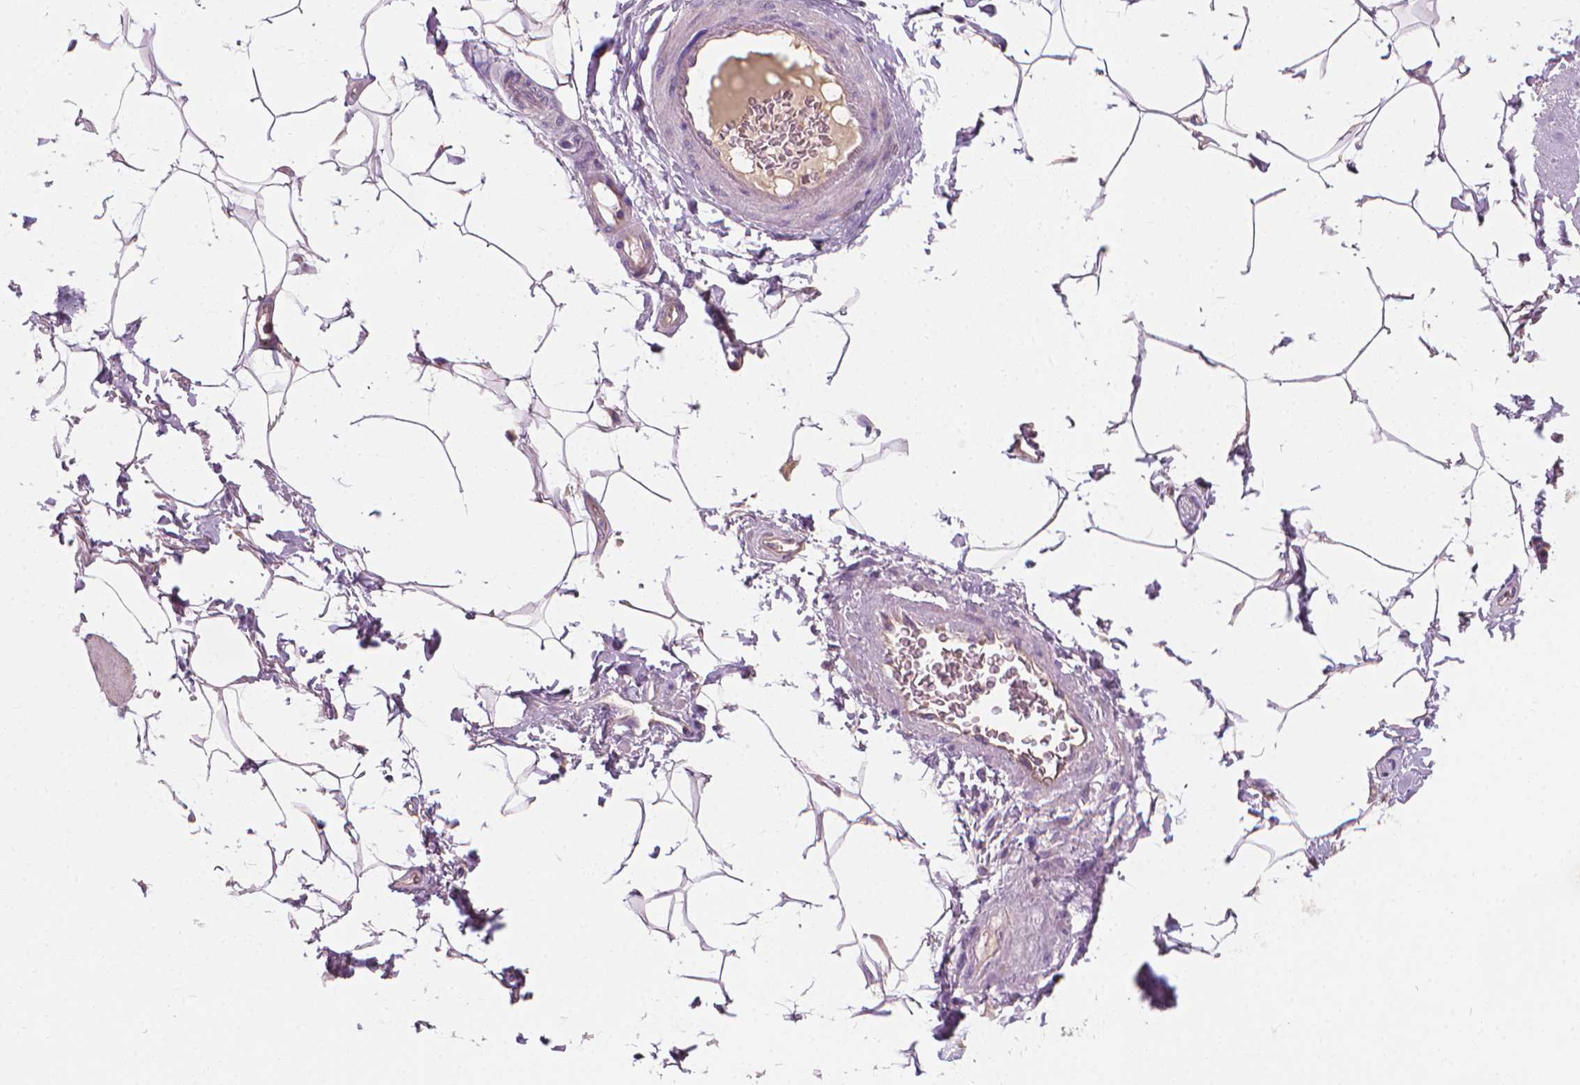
{"staining": {"intensity": "negative", "quantity": "none", "location": "none"}, "tissue": "adipose tissue", "cell_type": "Adipocytes", "image_type": "normal", "snomed": [{"axis": "morphology", "description": "Normal tissue, NOS"}, {"axis": "topography", "description": "Peripheral nerve tissue"}], "caption": "Adipocytes show no significant expression in unremarkable adipose tissue. The staining was performed using DAB (3,3'-diaminobenzidine) to visualize the protein expression in brown, while the nuclei were stained in blue with hematoxylin (Magnification: 20x).", "gene": "RIIAD1", "patient": {"sex": "male", "age": 51}}